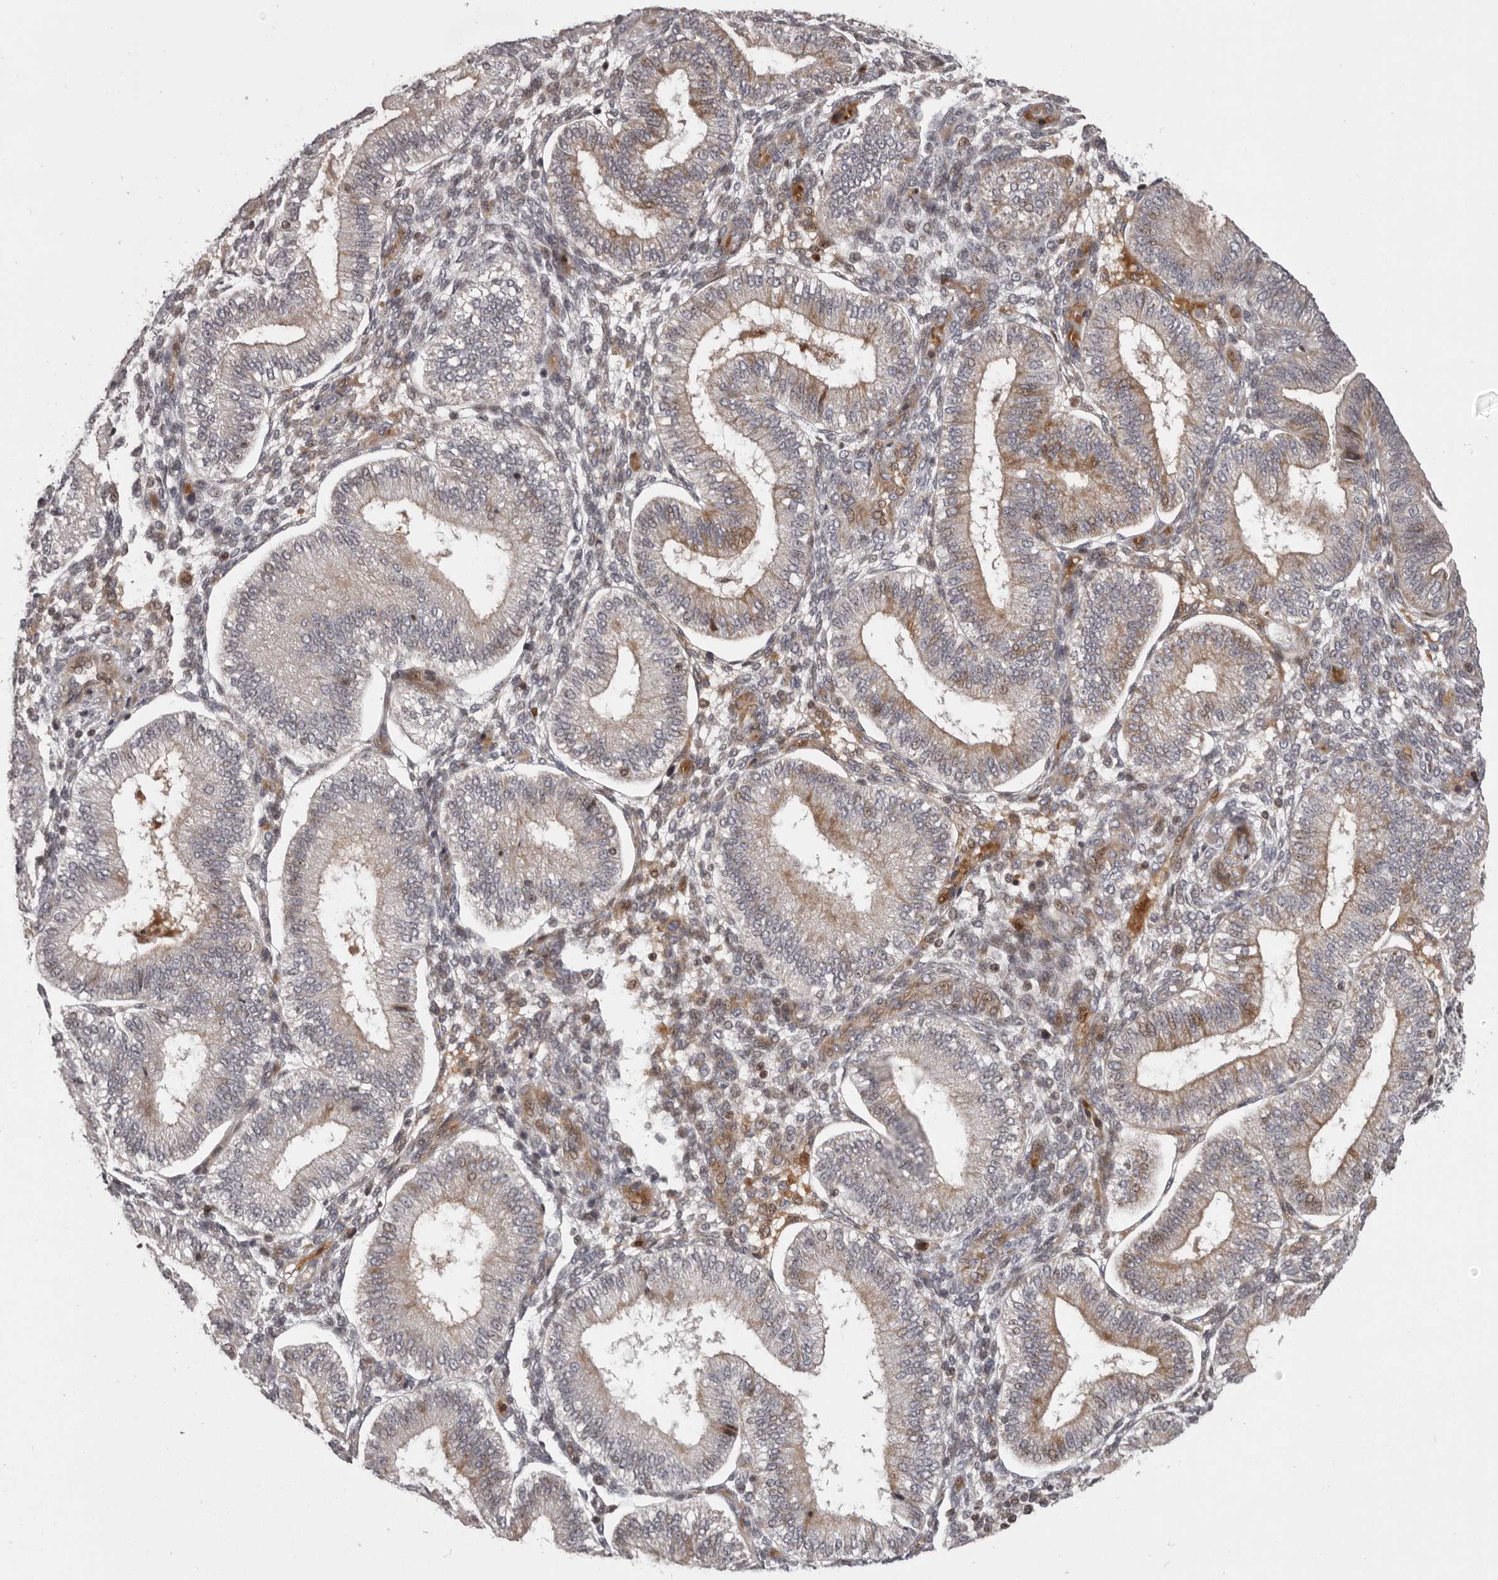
{"staining": {"intensity": "moderate", "quantity": "<25%", "location": "cytoplasmic/membranous,nuclear"}, "tissue": "endometrium", "cell_type": "Cells in endometrial stroma", "image_type": "normal", "snomed": [{"axis": "morphology", "description": "Normal tissue, NOS"}, {"axis": "topography", "description": "Endometrium"}], "caption": "Immunohistochemical staining of normal endometrium exhibits <25% levels of moderate cytoplasmic/membranous,nuclear protein staining in about <25% of cells in endometrial stroma. (DAB = brown stain, brightfield microscopy at high magnification).", "gene": "AZIN1", "patient": {"sex": "female", "age": 39}}